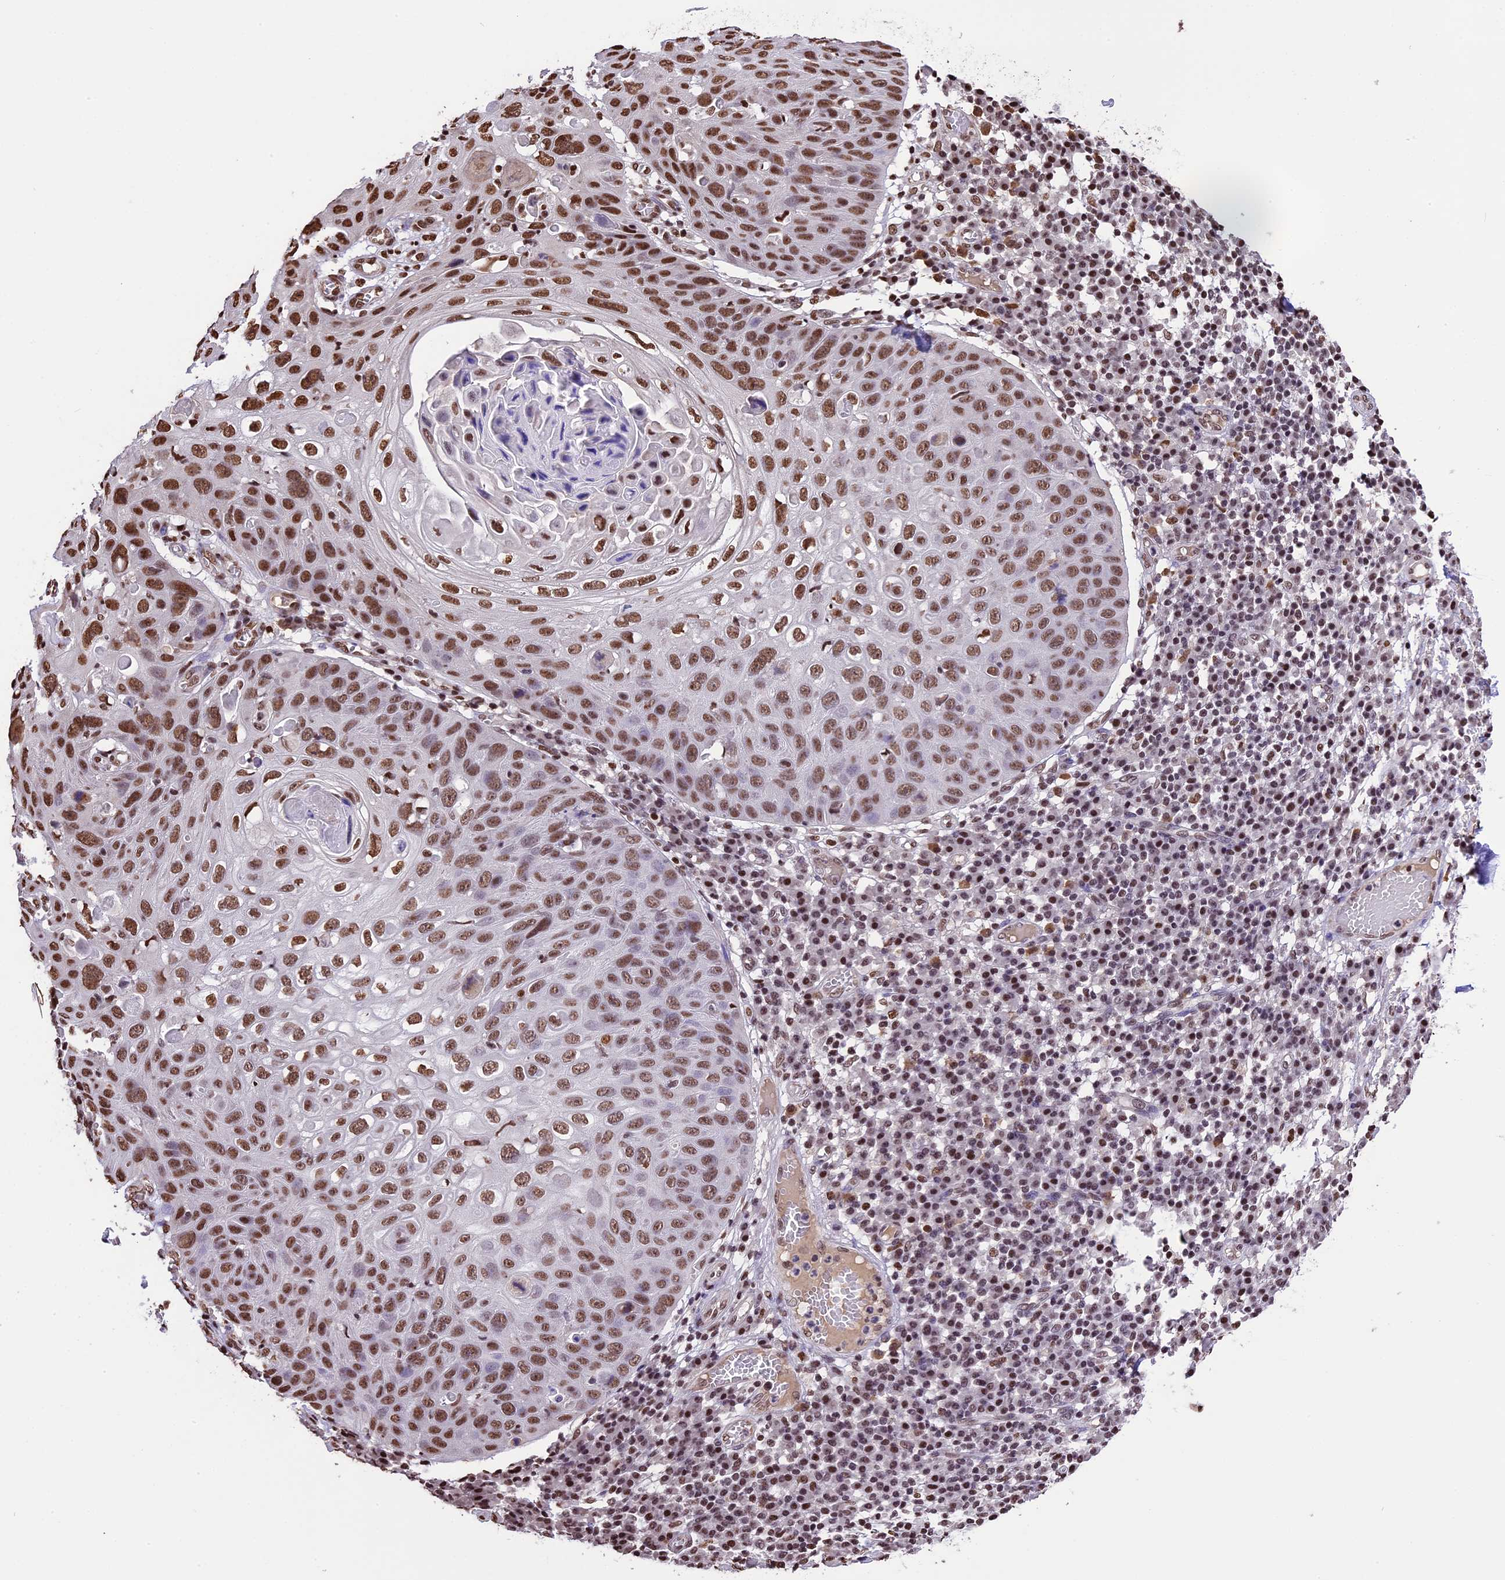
{"staining": {"intensity": "strong", "quantity": ">75%", "location": "nuclear"}, "tissue": "skin cancer", "cell_type": "Tumor cells", "image_type": "cancer", "snomed": [{"axis": "morphology", "description": "Squamous cell carcinoma, NOS"}, {"axis": "topography", "description": "Skin"}], "caption": "DAB (3,3'-diaminobenzidine) immunohistochemical staining of human skin cancer displays strong nuclear protein positivity in approximately >75% of tumor cells.", "gene": "POLR3E", "patient": {"sex": "female", "age": 90}}